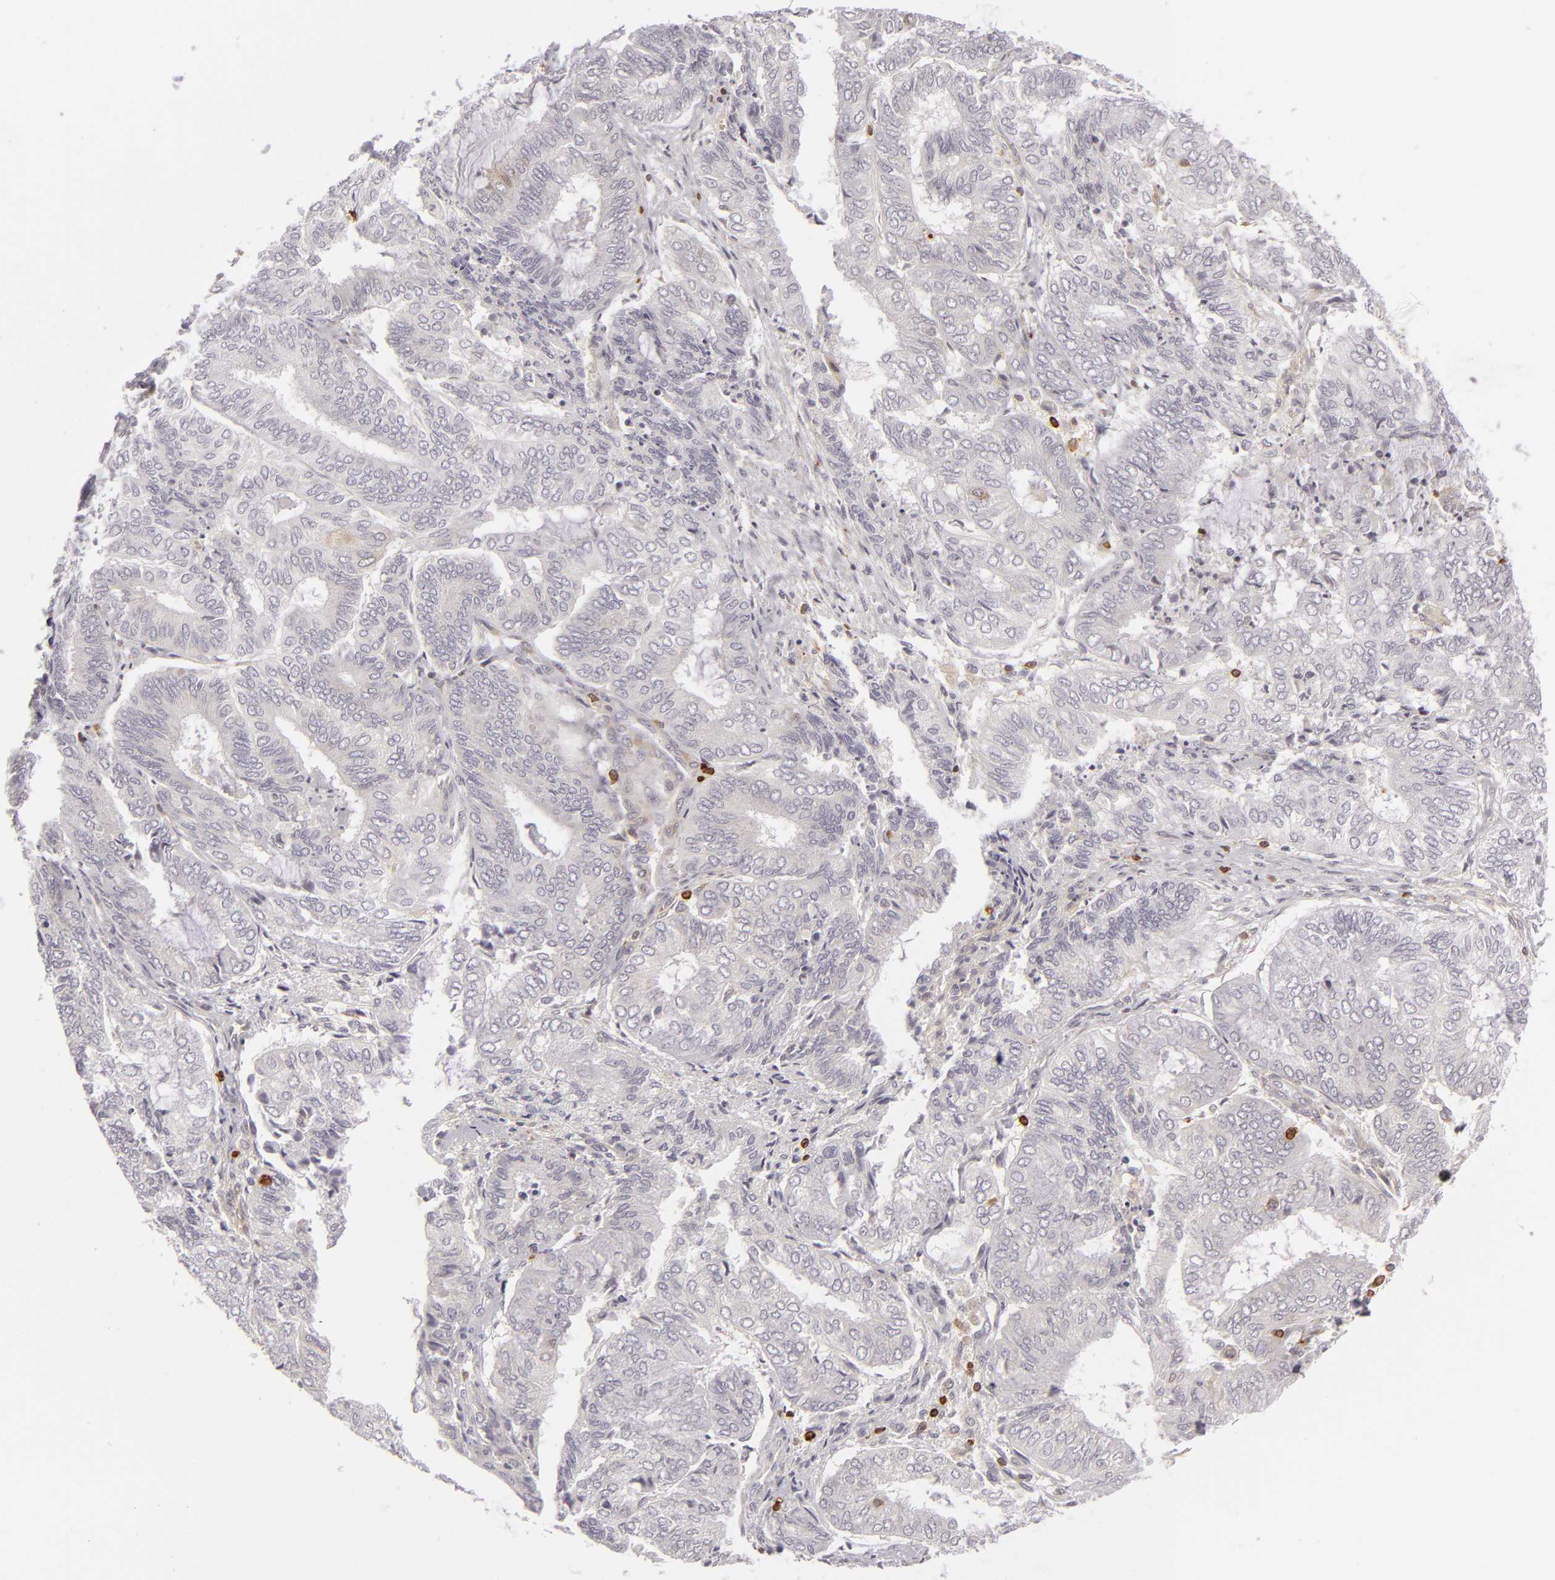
{"staining": {"intensity": "negative", "quantity": "none", "location": "none"}, "tissue": "endometrial cancer", "cell_type": "Tumor cells", "image_type": "cancer", "snomed": [{"axis": "morphology", "description": "Adenocarcinoma, NOS"}, {"axis": "topography", "description": "Endometrium"}], "caption": "Endometrial cancer stained for a protein using immunohistochemistry (IHC) exhibits no positivity tumor cells.", "gene": "APOBEC3G", "patient": {"sex": "female", "age": 59}}